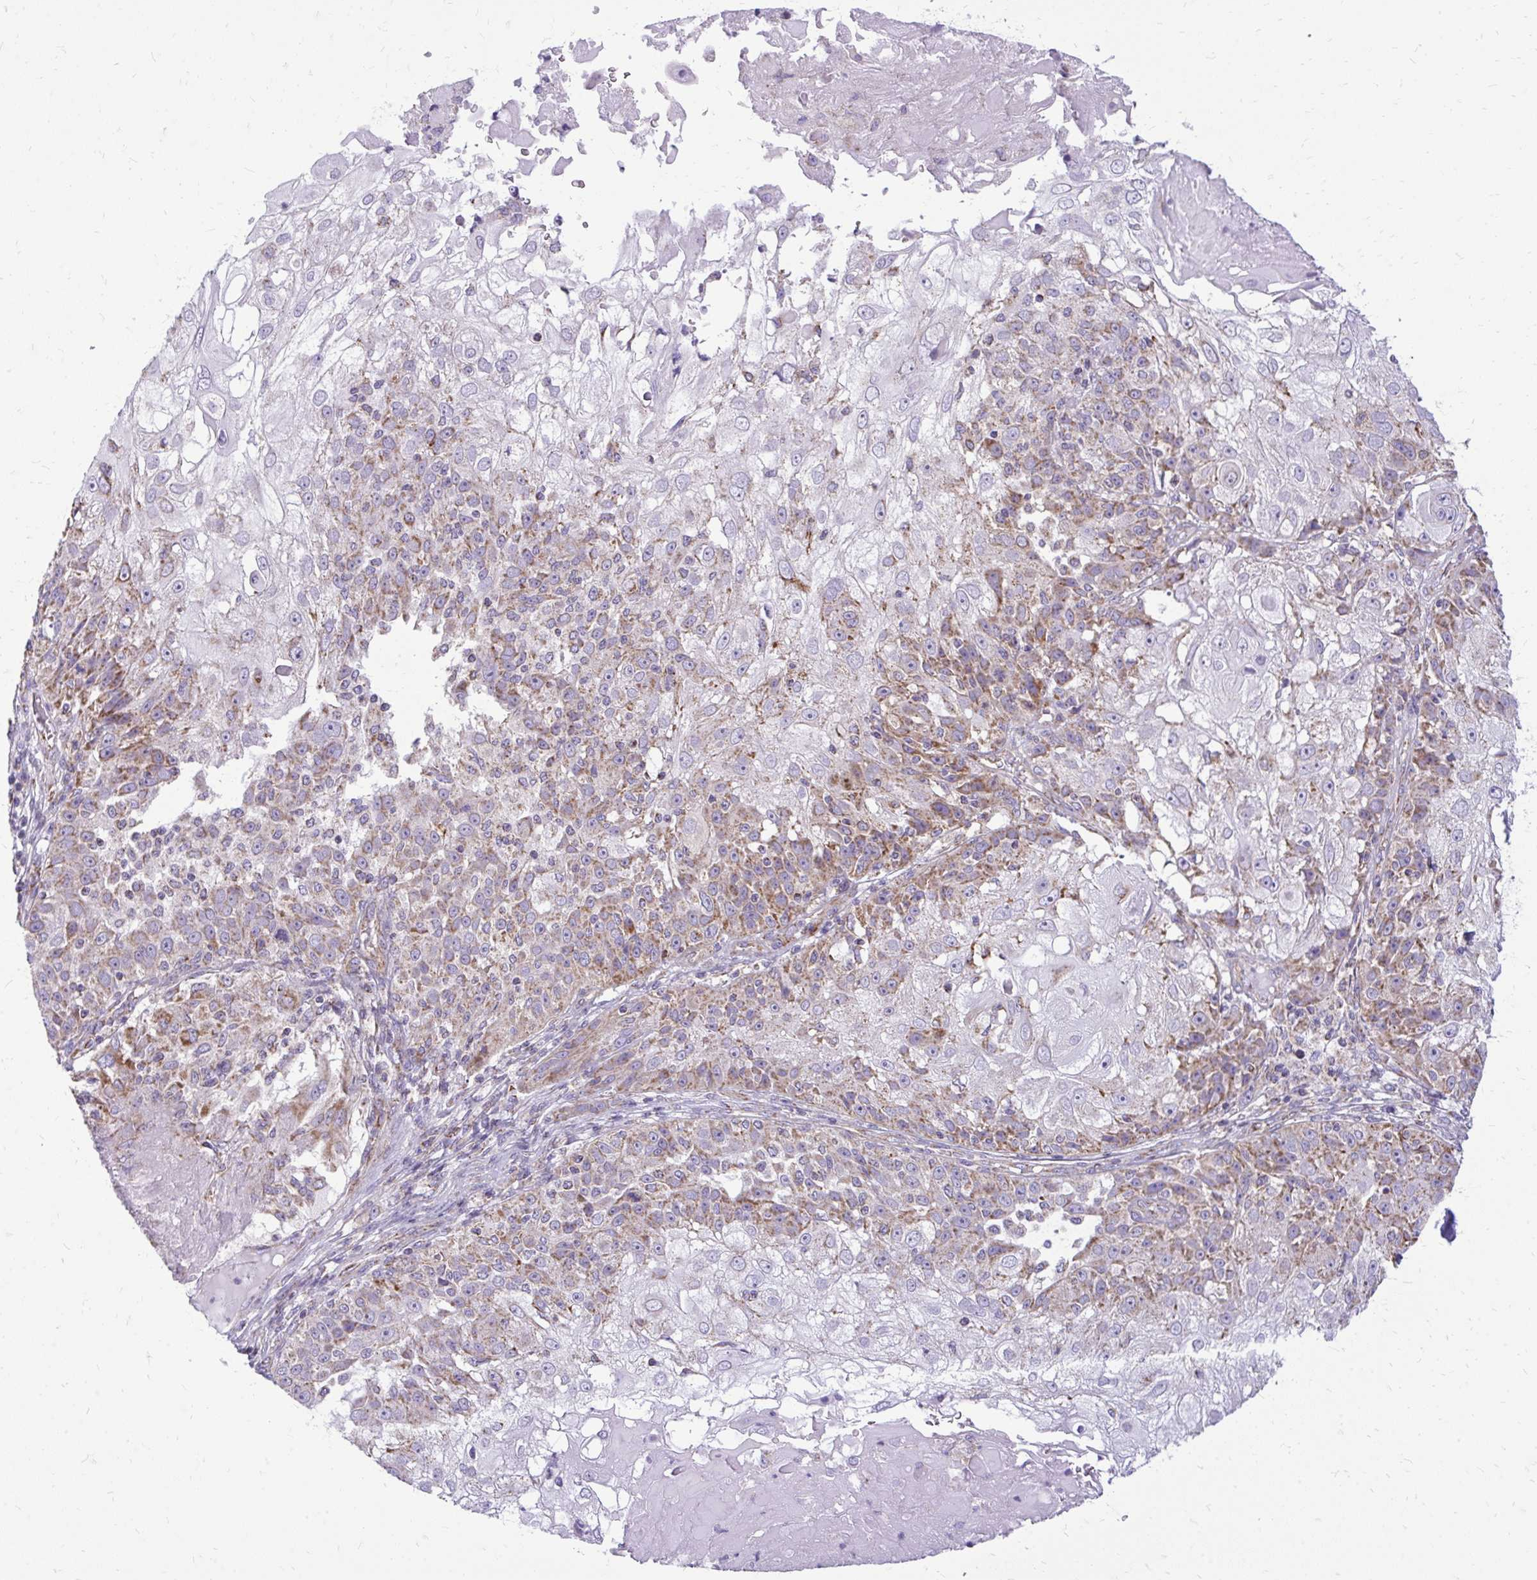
{"staining": {"intensity": "moderate", "quantity": "25%-75%", "location": "cytoplasmic/membranous"}, "tissue": "skin cancer", "cell_type": "Tumor cells", "image_type": "cancer", "snomed": [{"axis": "morphology", "description": "Normal tissue, NOS"}, {"axis": "morphology", "description": "Squamous cell carcinoma, NOS"}, {"axis": "topography", "description": "Skin"}], "caption": "Immunohistochemical staining of skin cancer (squamous cell carcinoma) reveals medium levels of moderate cytoplasmic/membranous positivity in approximately 25%-75% of tumor cells.", "gene": "IFIT1", "patient": {"sex": "female", "age": 83}}